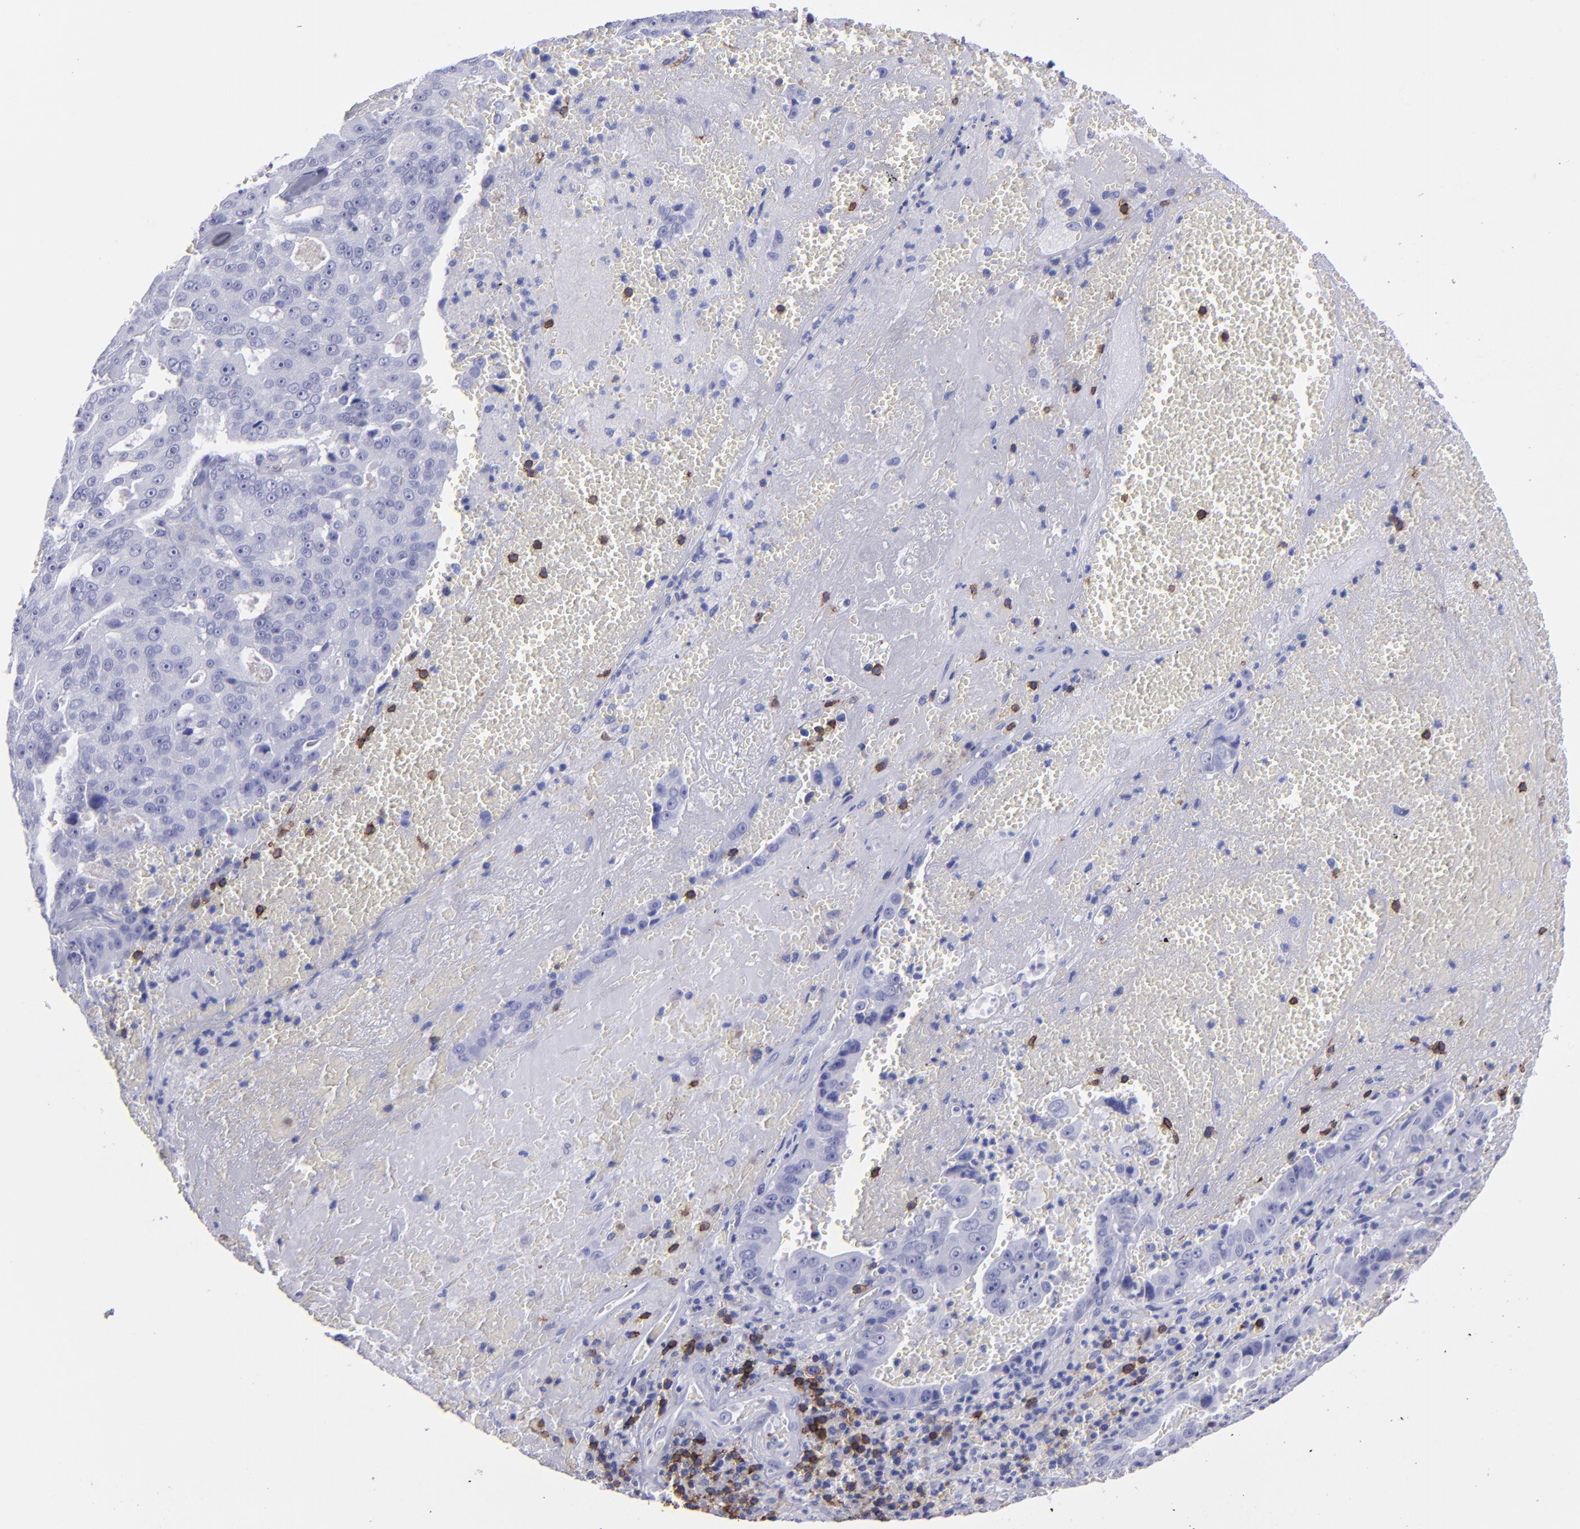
{"staining": {"intensity": "negative", "quantity": "none", "location": "none"}, "tissue": "liver cancer", "cell_type": "Tumor cells", "image_type": "cancer", "snomed": [{"axis": "morphology", "description": "Cholangiocarcinoma"}, {"axis": "topography", "description": "Liver"}], "caption": "The IHC micrograph has no significant expression in tumor cells of liver cancer tissue.", "gene": "CD6", "patient": {"sex": "female", "age": 79}}